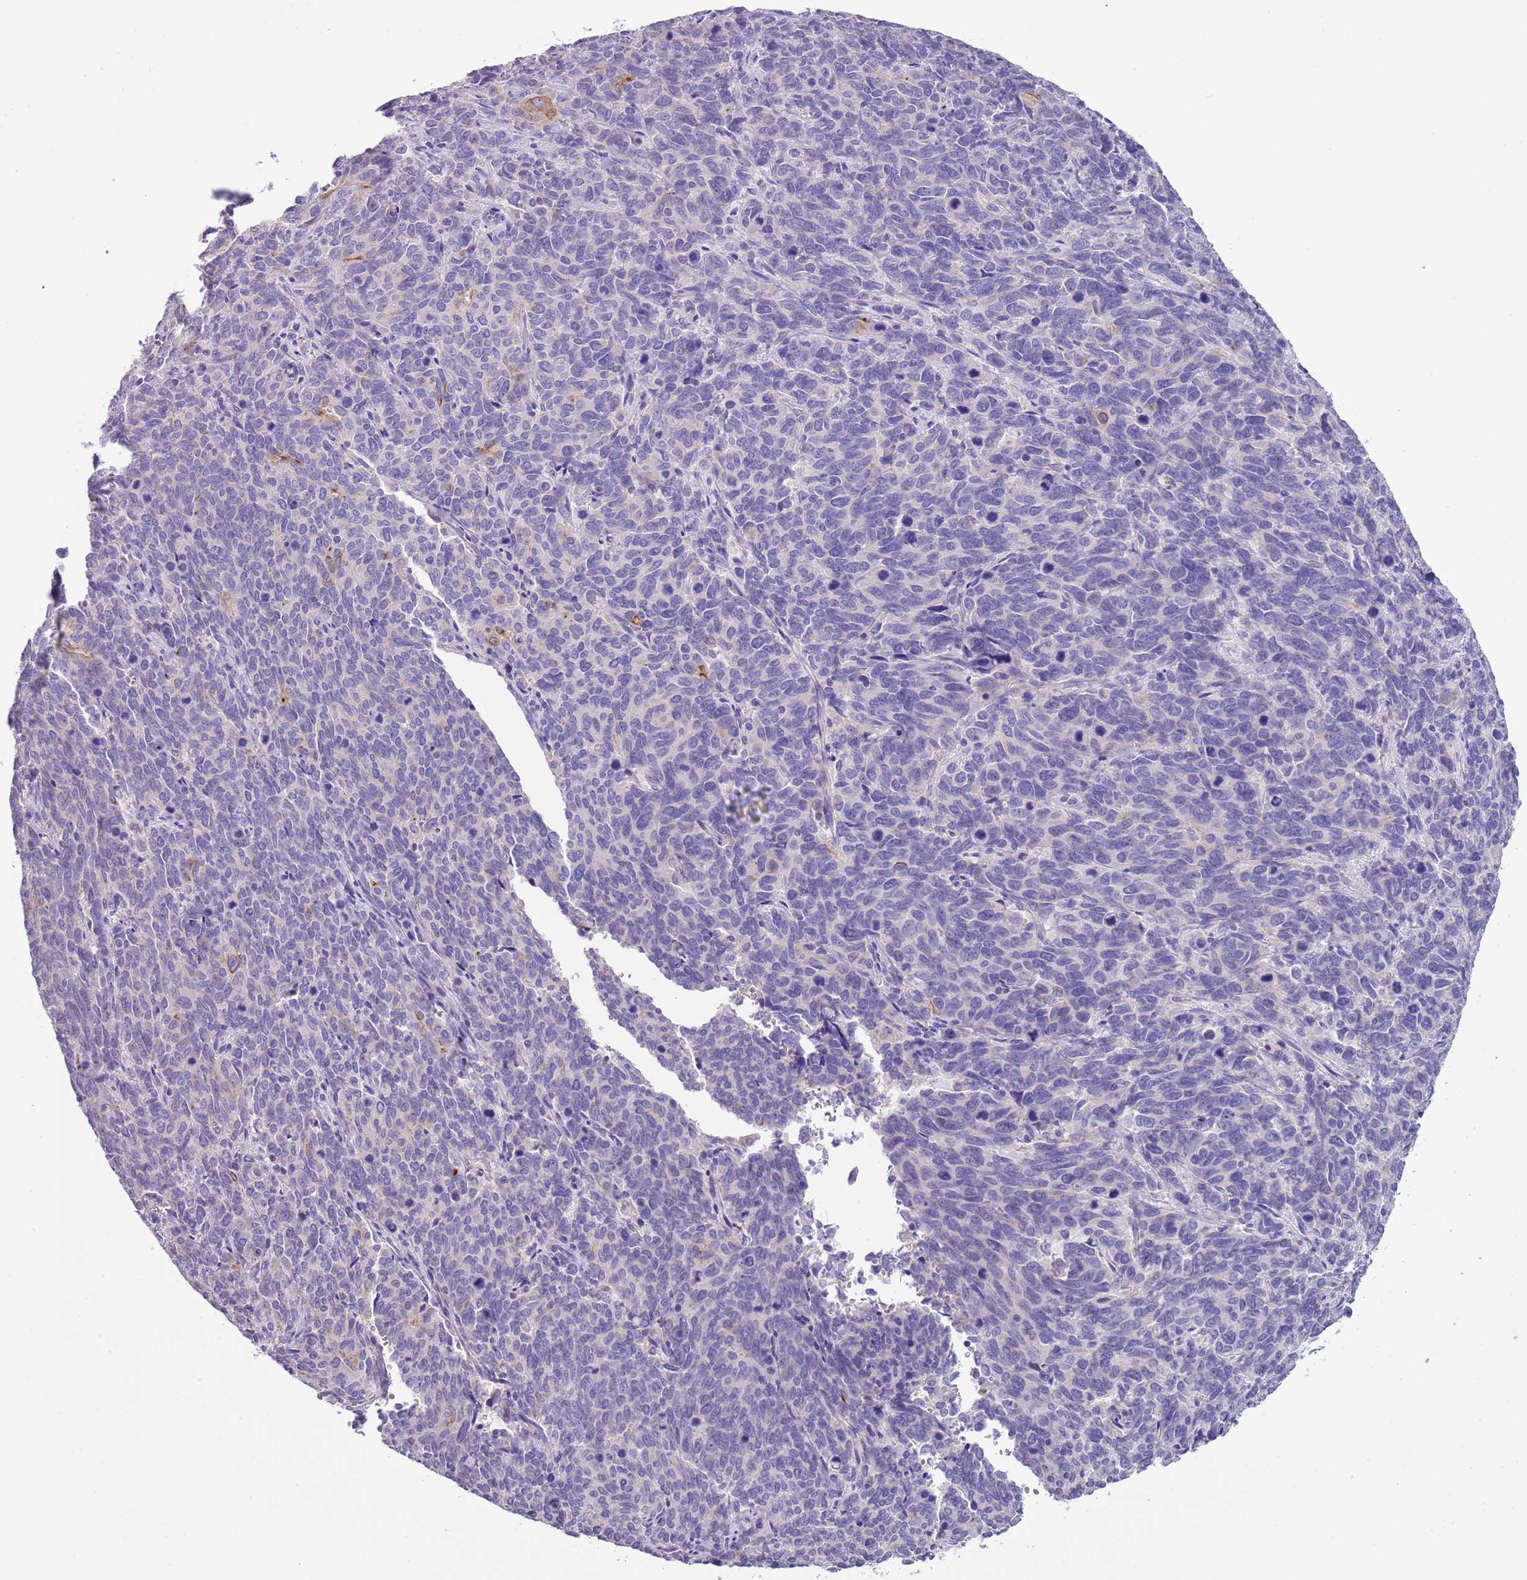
{"staining": {"intensity": "moderate", "quantity": "<25%", "location": "cytoplasmic/membranous"}, "tissue": "cervical cancer", "cell_type": "Tumor cells", "image_type": "cancer", "snomed": [{"axis": "morphology", "description": "Squamous cell carcinoma, NOS"}, {"axis": "topography", "description": "Cervix"}], "caption": "Immunohistochemical staining of cervical cancer shows low levels of moderate cytoplasmic/membranous staining in about <25% of tumor cells.", "gene": "HES3", "patient": {"sex": "female", "age": 60}}